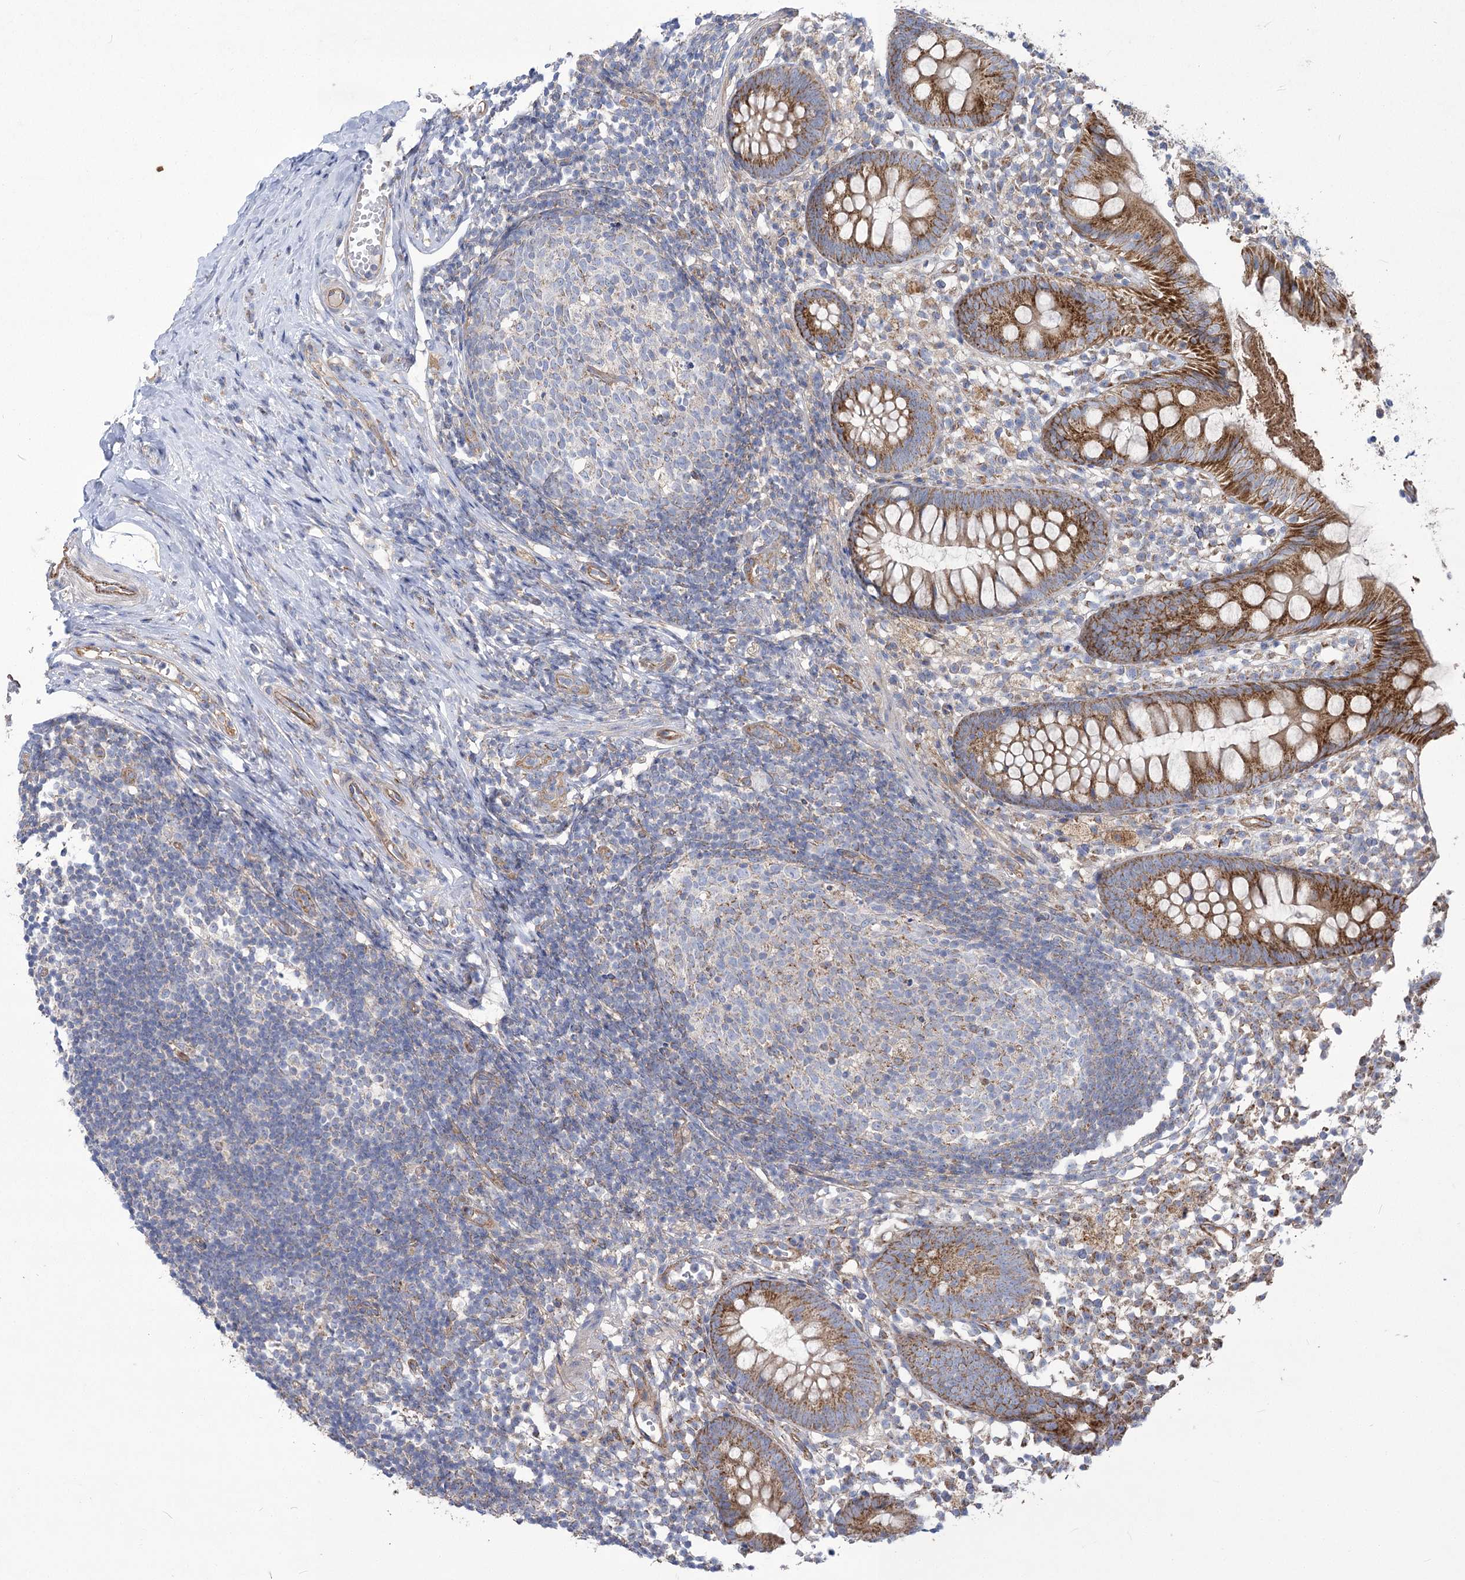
{"staining": {"intensity": "moderate", "quantity": ">75%", "location": "cytoplasmic/membranous"}, "tissue": "appendix", "cell_type": "Glandular cells", "image_type": "normal", "snomed": [{"axis": "morphology", "description": "Normal tissue, NOS"}, {"axis": "topography", "description": "Appendix"}], "caption": "The image shows staining of benign appendix, revealing moderate cytoplasmic/membranous protein expression (brown color) within glandular cells. (DAB (3,3'-diaminobenzidine) IHC, brown staining for protein, blue staining for nuclei).", "gene": "RMDN2", "patient": {"sex": "female", "age": 20}}